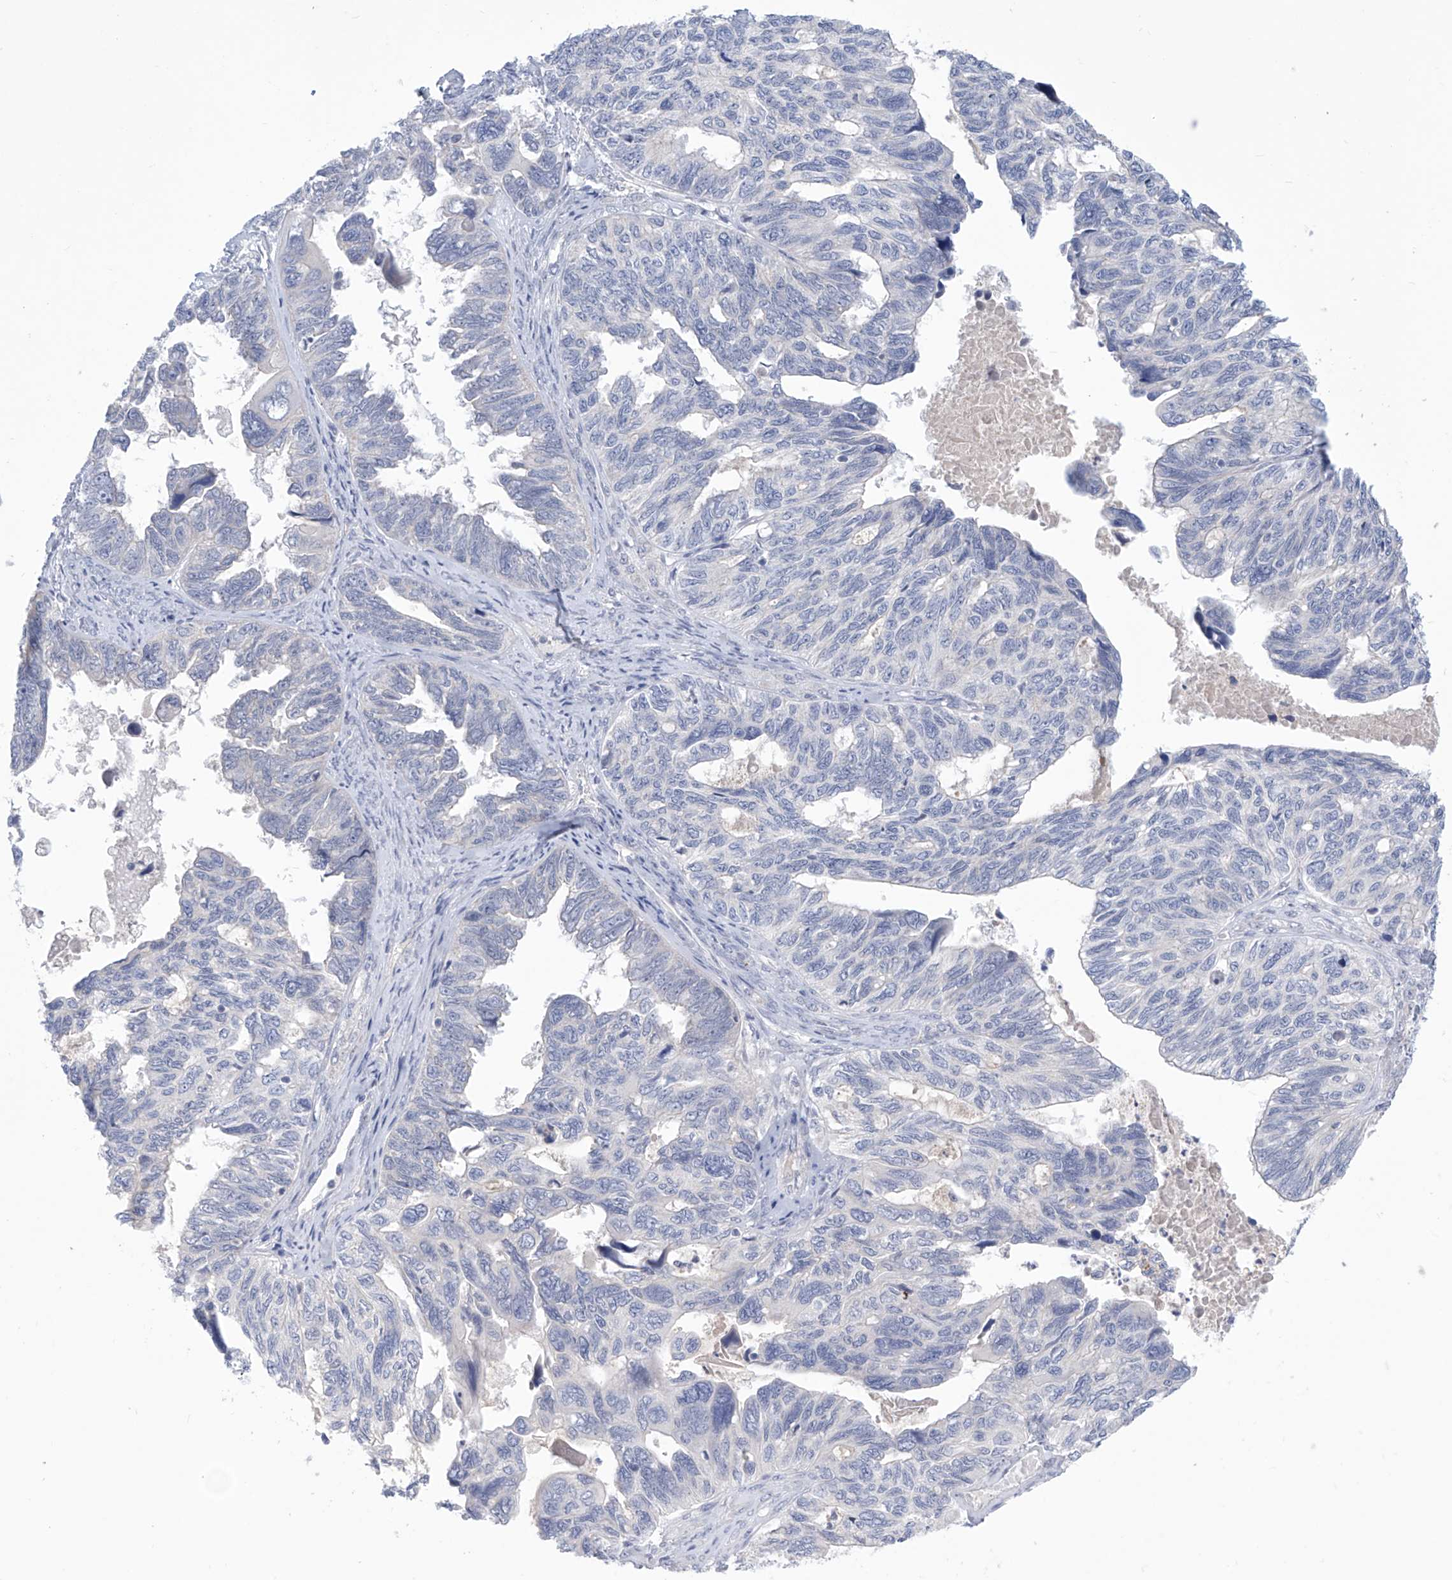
{"staining": {"intensity": "negative", "quantity": "none", "location": "none"}, "tissue": "ovarian cancer", "cell_type": "Tumor cells", "image_type": "cancer", "snomed": [{"axis": "morphology", "description": "Cystadenocarcinoma, serous, NOS"}, {"axis": "topography", "description": "Ovary"}], "caption": "A micrograph of ovarian cancer (serous cystadenocarcinoma) stained for a protein shows no brown staining in tumor cells.", "gene": "IBA57", "patient": {"sex": "female", "age": 79}}